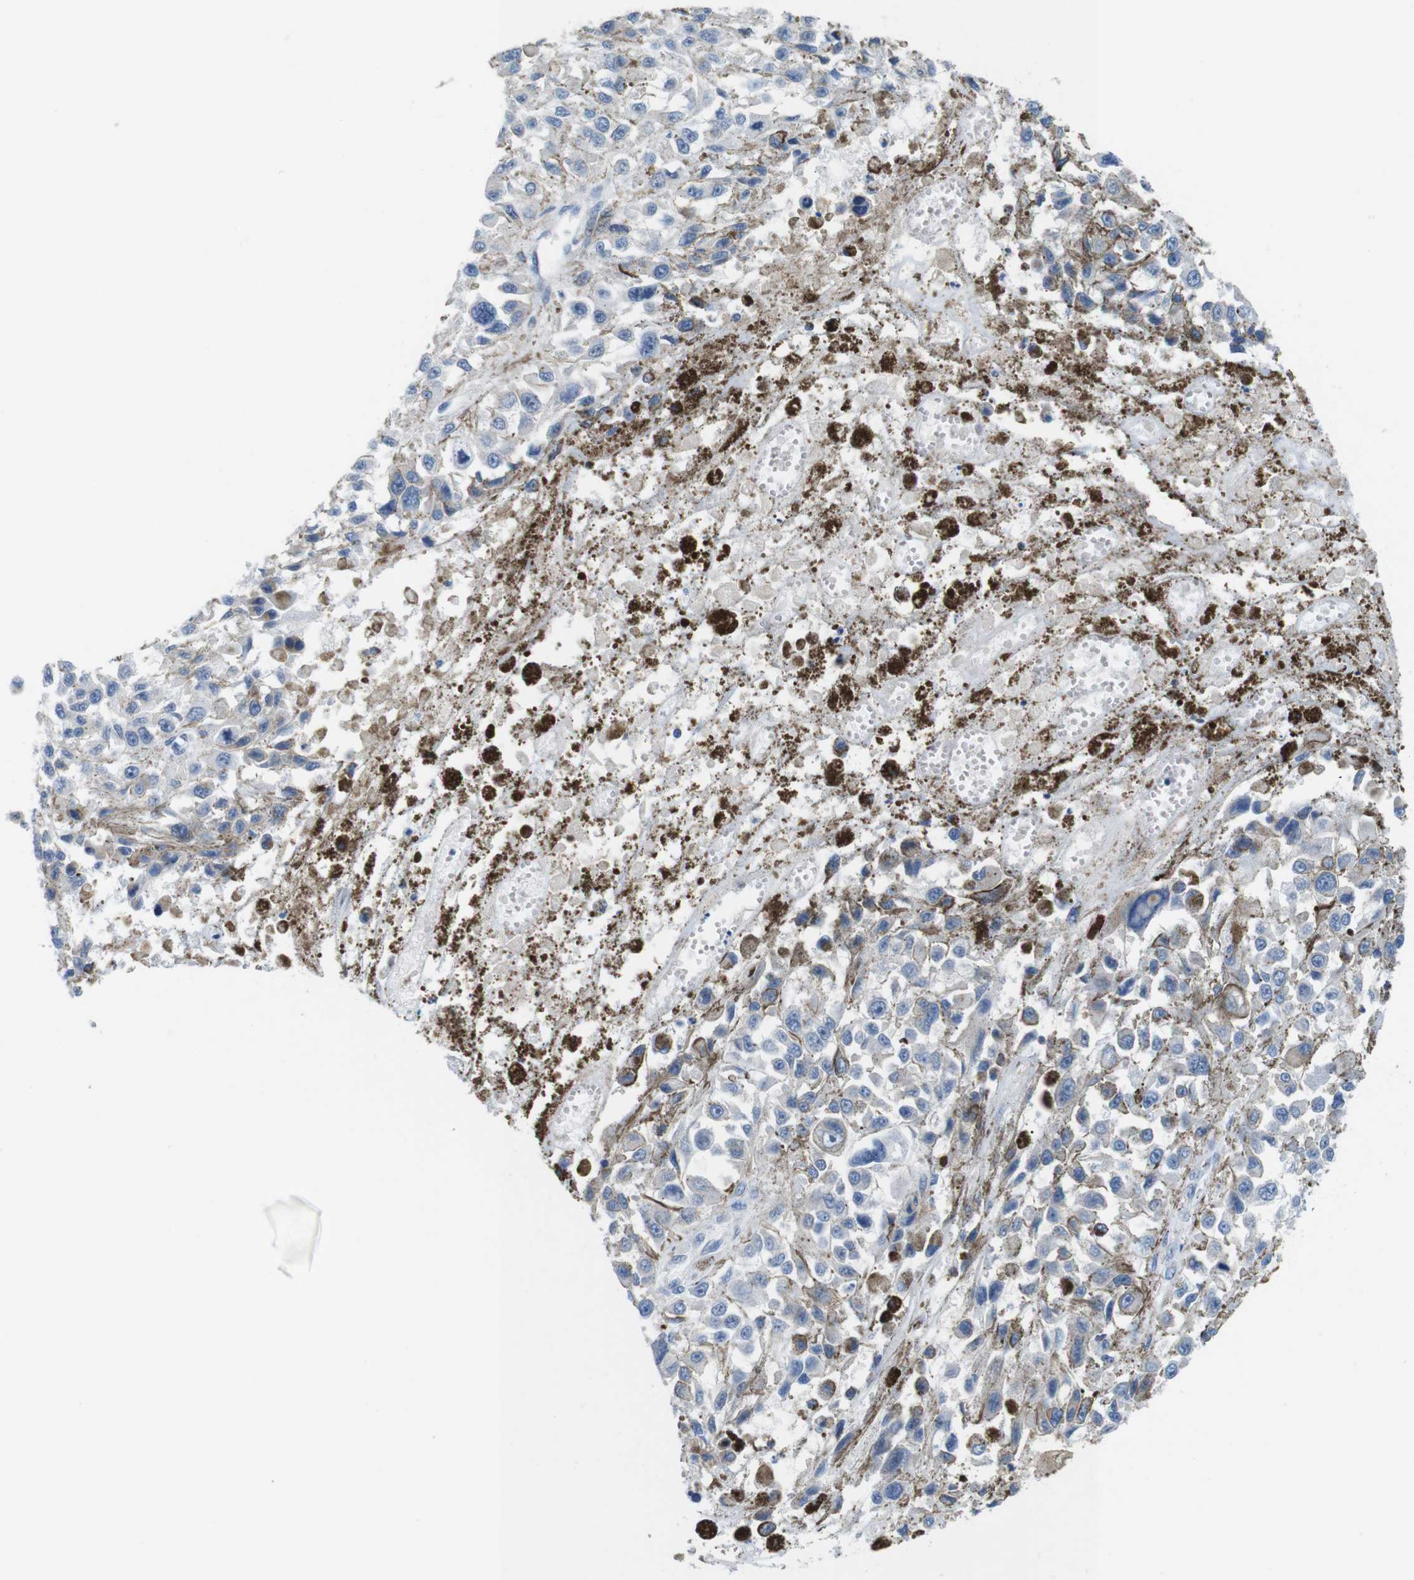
{"staining": {"intensity": "weak", "quantity": "<25%", "location": "cytoplasmic/membranous"}, "tissue": "melanoma", "cell_type": "Tumor cells", "image_type": "cancer", "snomed": [{"axis": "morphology", "description": "Malignant melanoma, Metastatic site"}, {"axis": "topography", "description": "Lymph node"}], "caption": "The photomicrograph reveals no significant expression in tumor cells of melanoma.", "gene": "GOLGA2", "patient": {"sex": "male", "age": 59}}